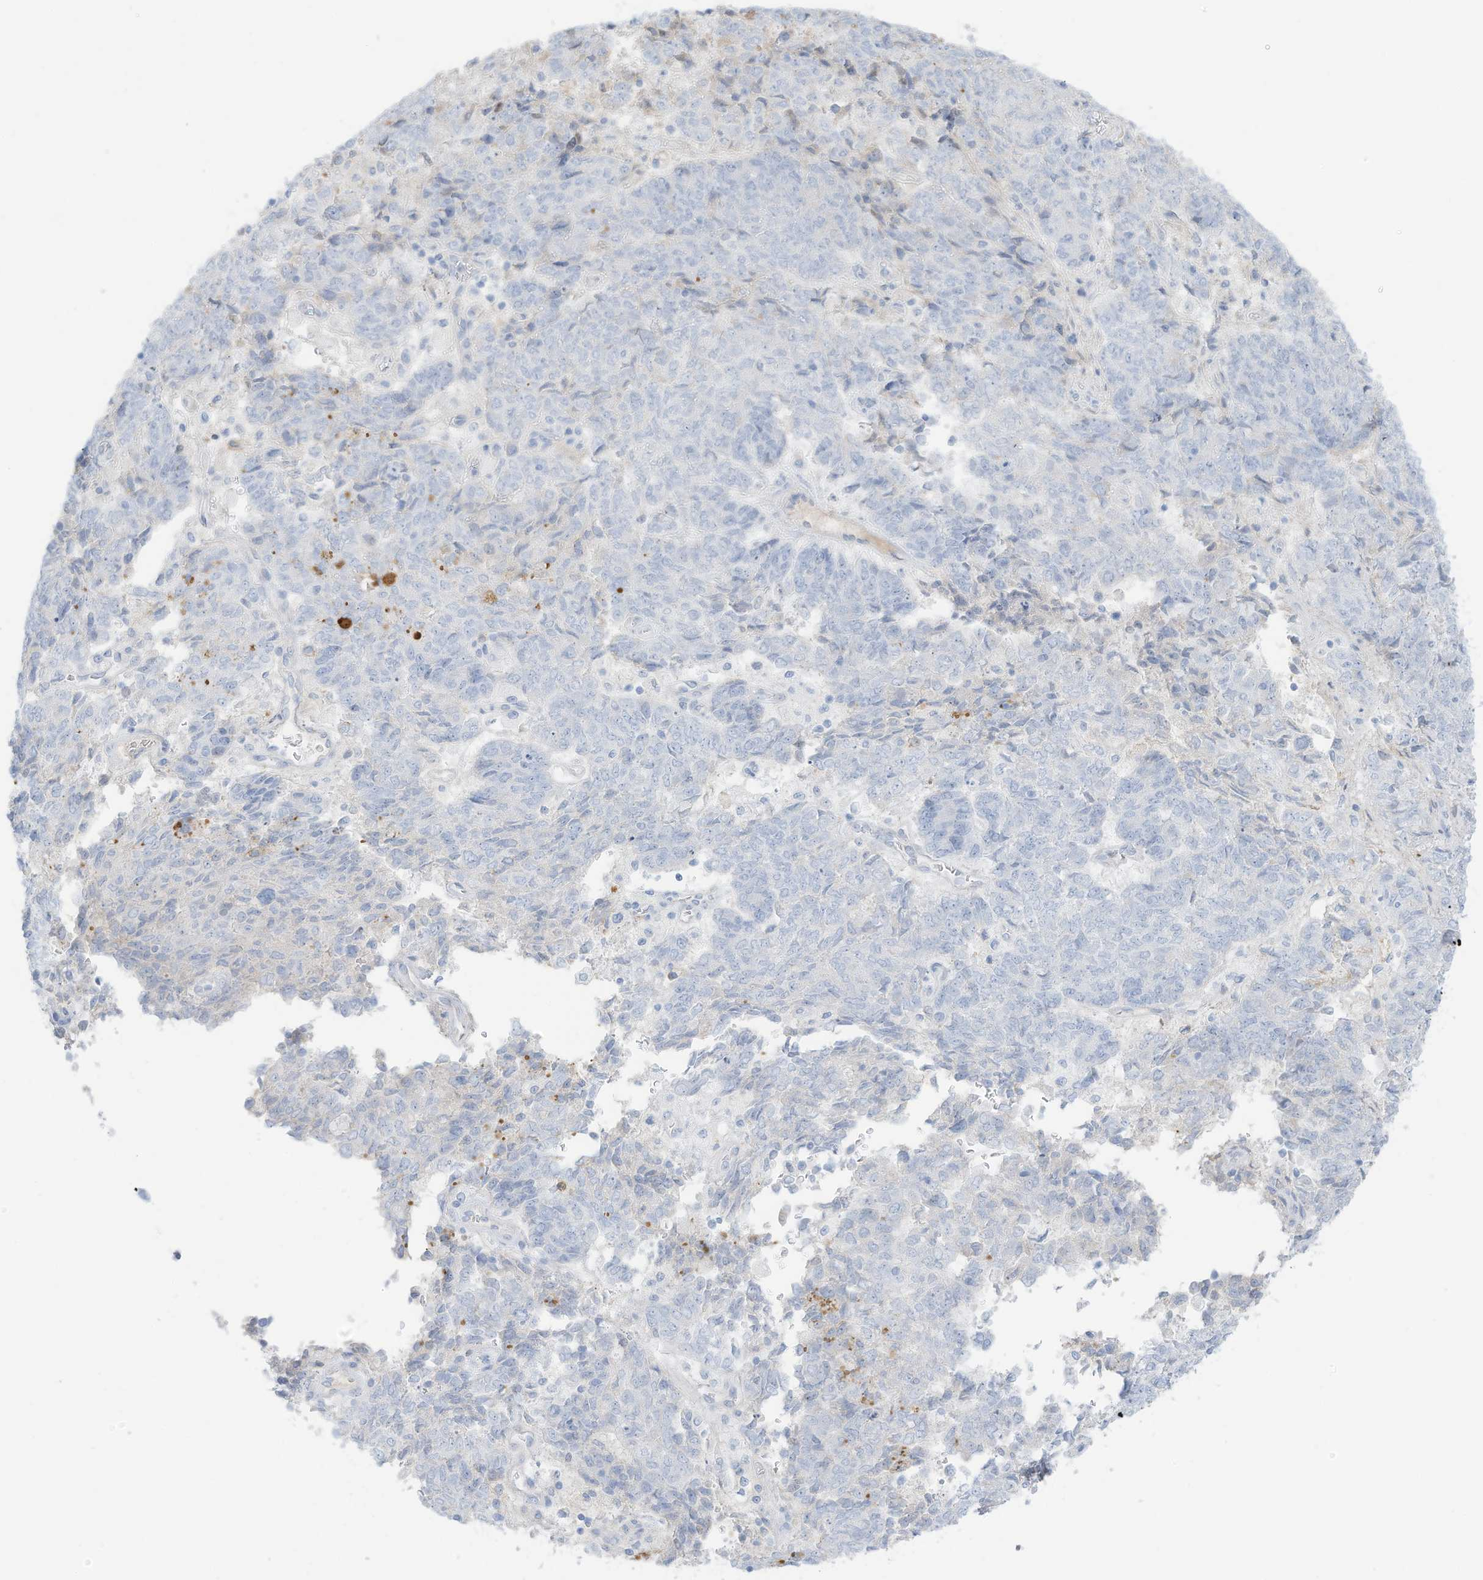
{"staining": {"intensity": "negative", "quantity": "none", "location": "none"}, "tissue": "endometrial cancer", "cell_type": "Tumor cells", "image_type": "cancer", "snomed": [{"axis": "morphology", "description": "Adenocarcinoma, NOS"}, {"axis": "topography", "description": "Endometrium"}], "caption": "IHC histopathology image of human endometrial cancer stained for a protein (brown), which shows no expression in tumor cells.", "gene": "HSD17B13", "patient": {"sex": "female", "age": 80}}